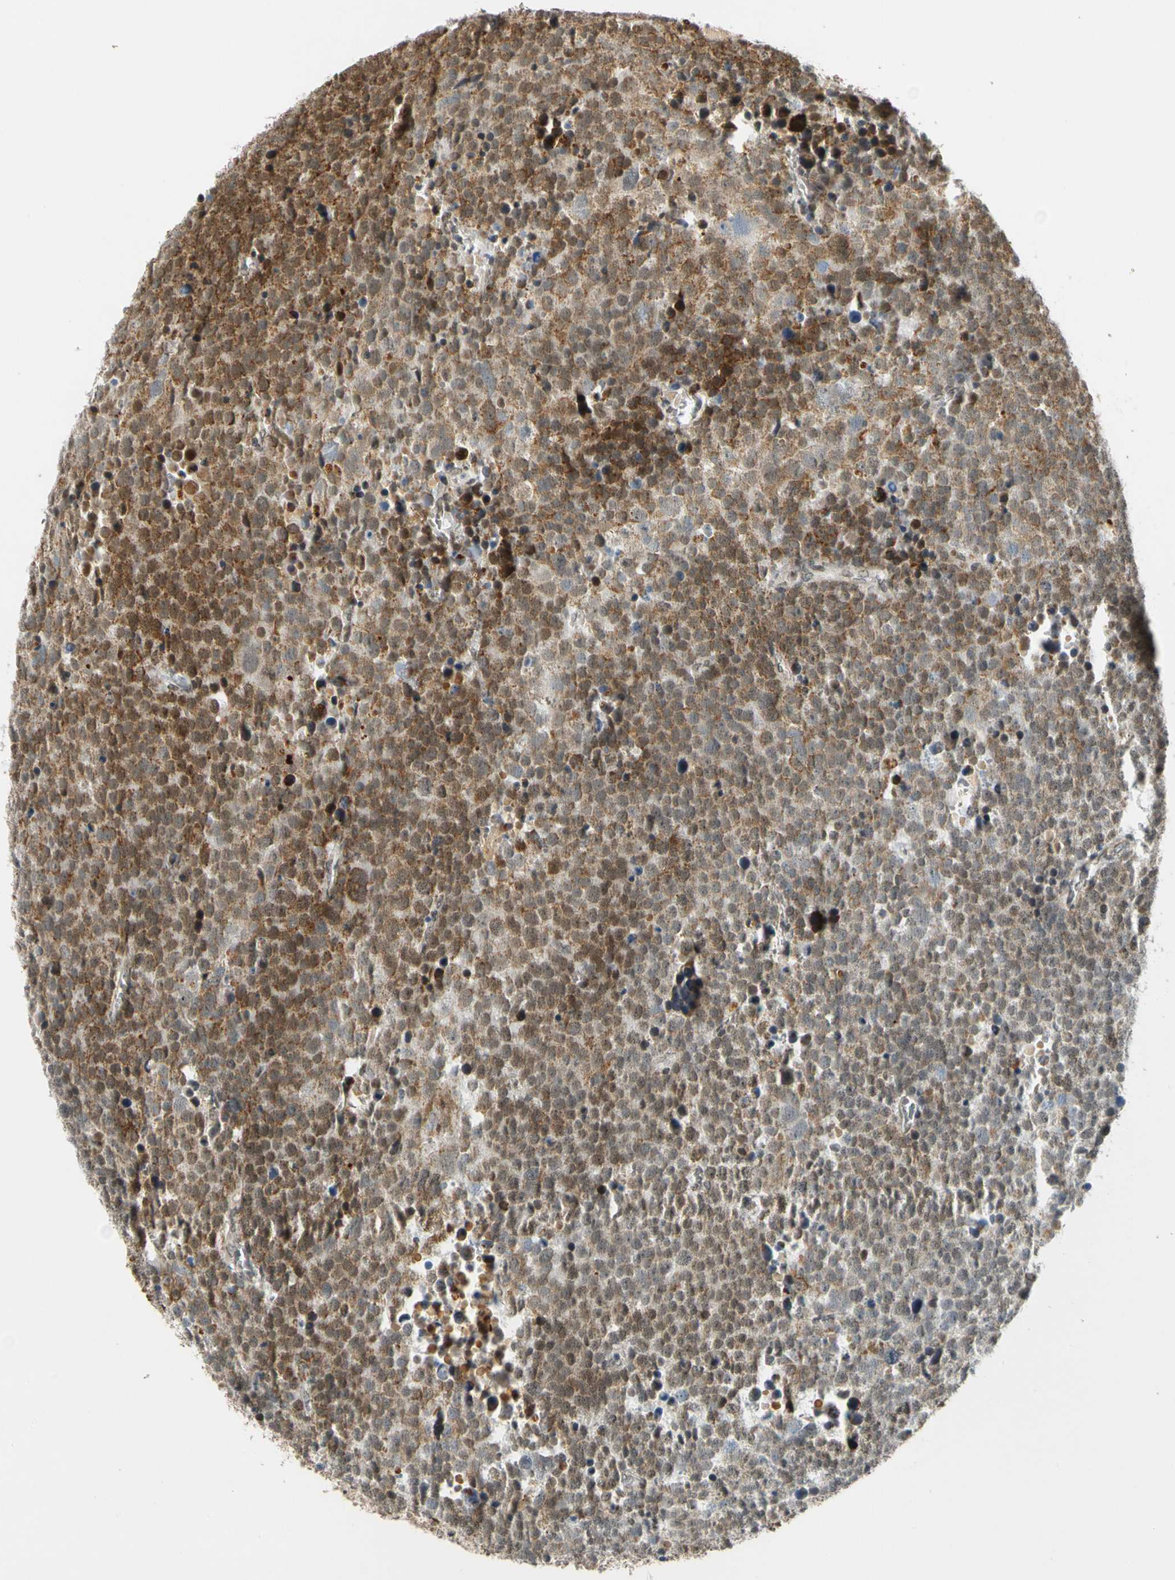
{"staining": {"intensity": "strong", "quantity": ">75%", "location": "cytoplasmic/membranous"}, "tissue": "testis cancer", "cell_type": "Tumor cells", "image_type": "cancer", "snomed": [{"axis": "morphology", "description": "Seminoma, NOS"}, {"axis": "topography", "description": "Testis"}], "caption": "High-power microscopy captured an immunohistochemistry (IHC) micrograph of testis seminoma, revealing strong cytoplasmic/membranous positivity in about >75% of tumor cells.", "gene": "POGZ", "patient": {"sex": "male", "age": 71}}